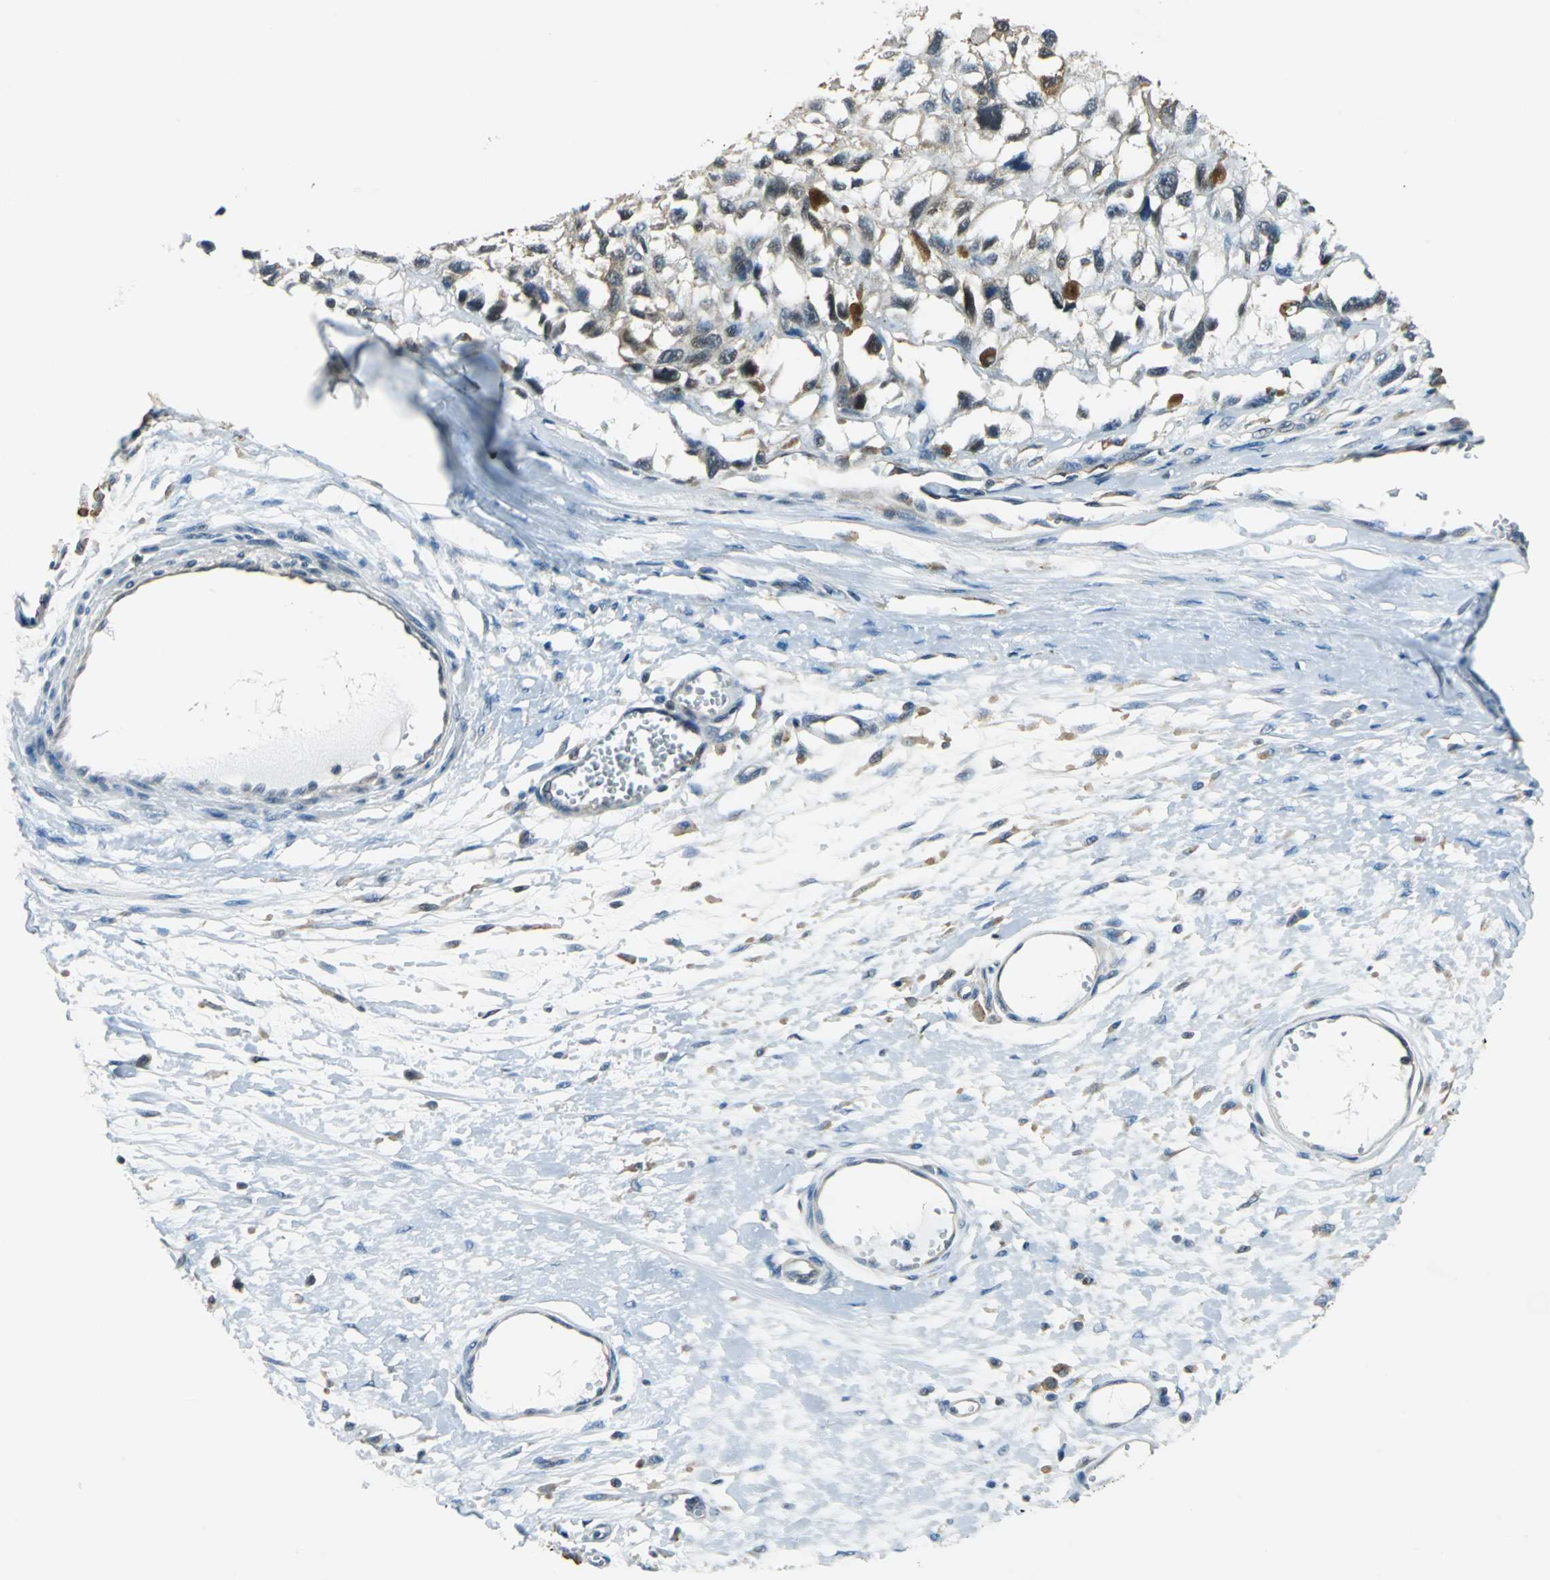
{"staining": {"intensity": "weak", "quantity": "<25%", "location": "cytoplasmic/membranous,nuclear"}, "tissue": "melanoma", "cell_type": "Tumor cells", "image_type": "cancer", "snomed": [{"axis": "morphology", "description": "Malignant melanoma, Metastatic site"}, {"axis": "topography", "description": "Lymph node"}], "caption": "This micrograph is of malignant melanoma (metastatic site) stained with immunohistochemistry to label a protein in brown with the nuclei are counter-stained blue. There is no expression in tumor cells.", "gene": "ARPC3", "patient": {"sex": "male", "age": 59}}